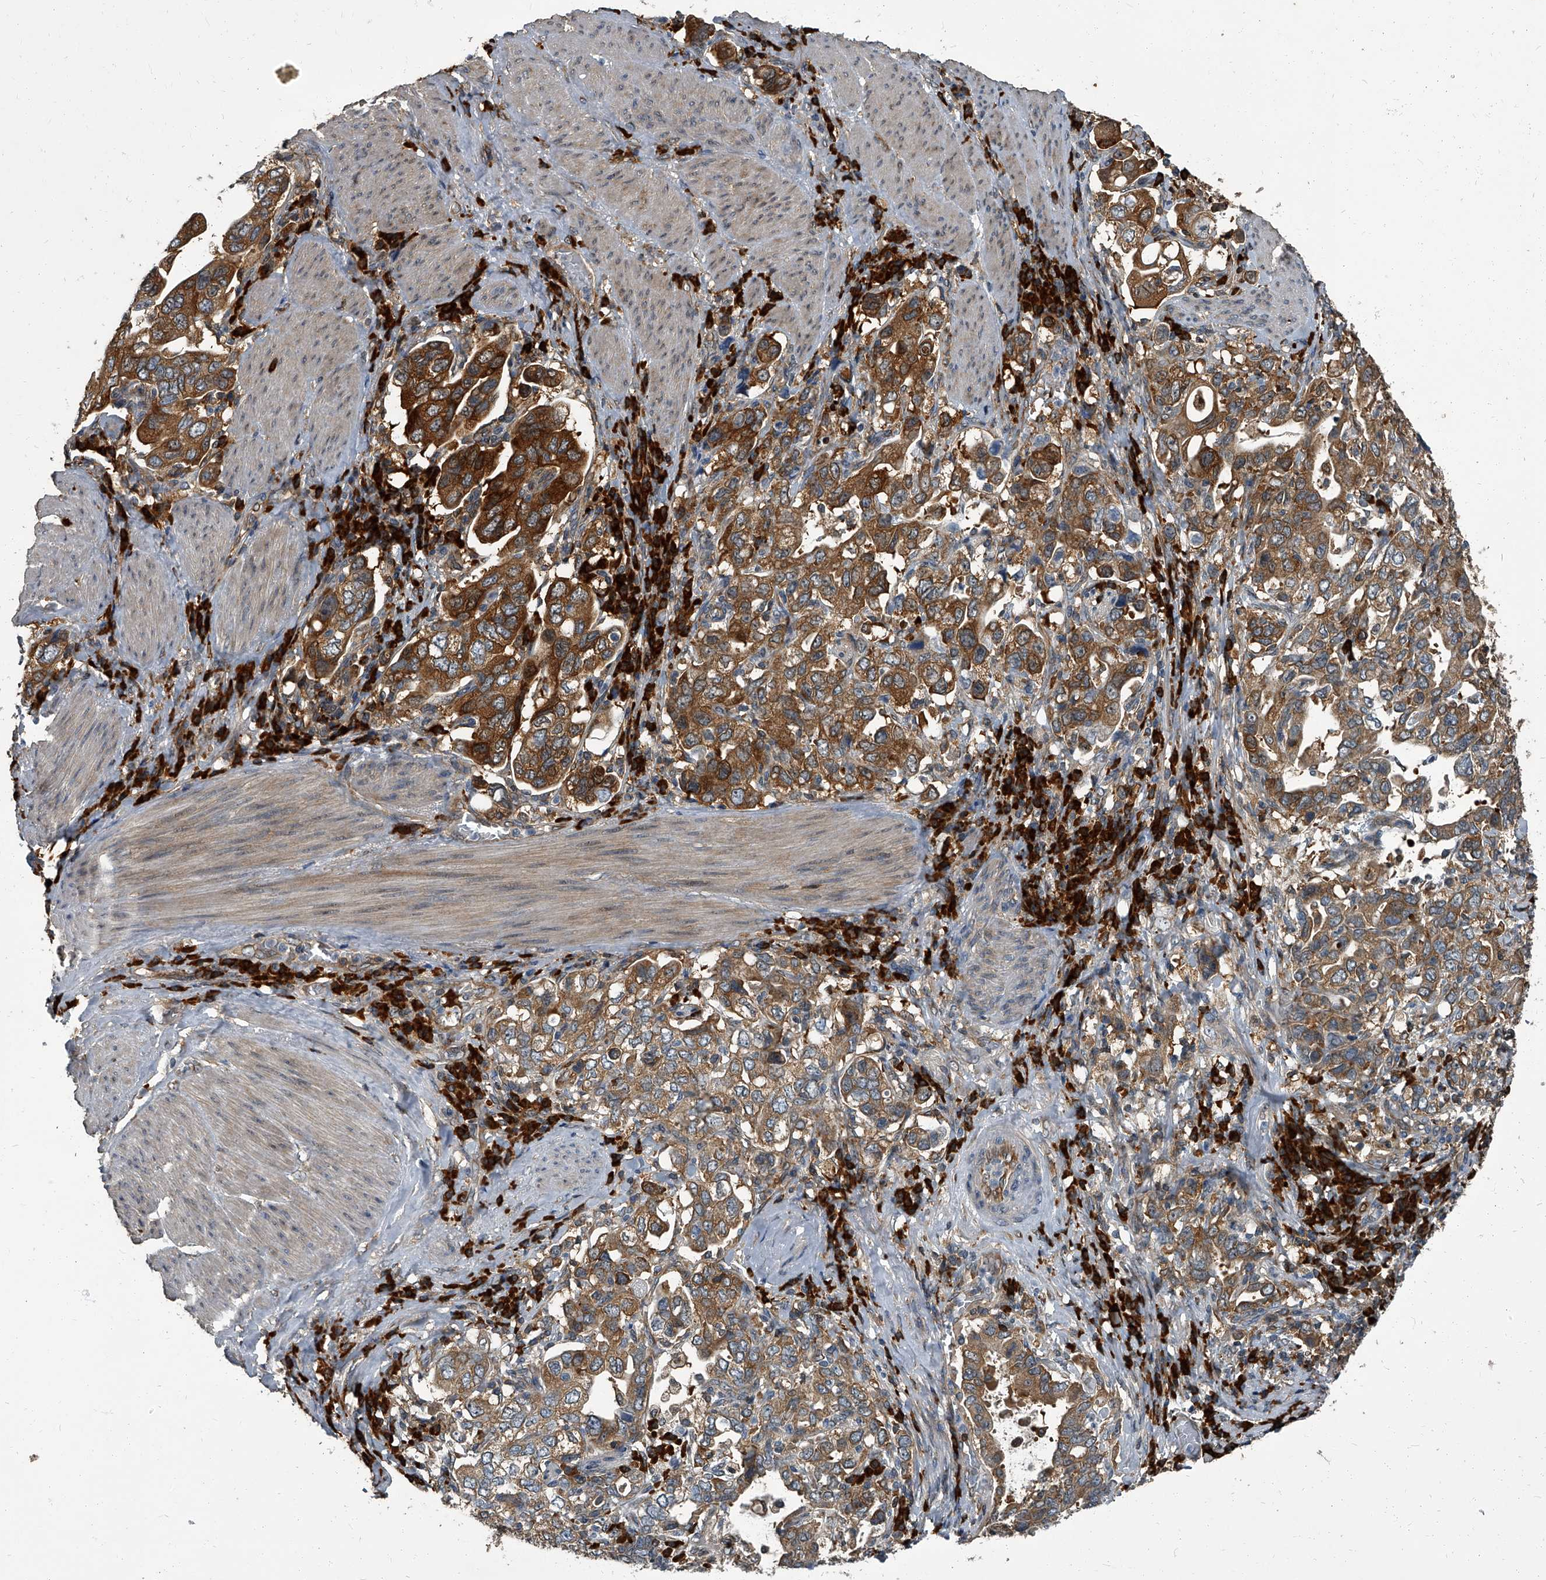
{"staining": {"intensity": "moderate", "quantity": ">75%", "location": "cytoplasmic/membranous"}, "tissue": "stomach cancer", "cell_type": "Tumor cells", "image_type": "cancer", "snomed": [{"axis": "morphology", "description": "Adenocarcinoma, NOS"}, {"axis": "topography", "description": "Stomach, upper"}], "caption": "Immunohistochemical staining of adenocarcinoma (stomach) exhibits medium levels of moderate cytoplasmic/membranous staining in approximately >75% of tumor cells.", "gene": "CDV3", "patient": {"sex": "male", "age": 62}}